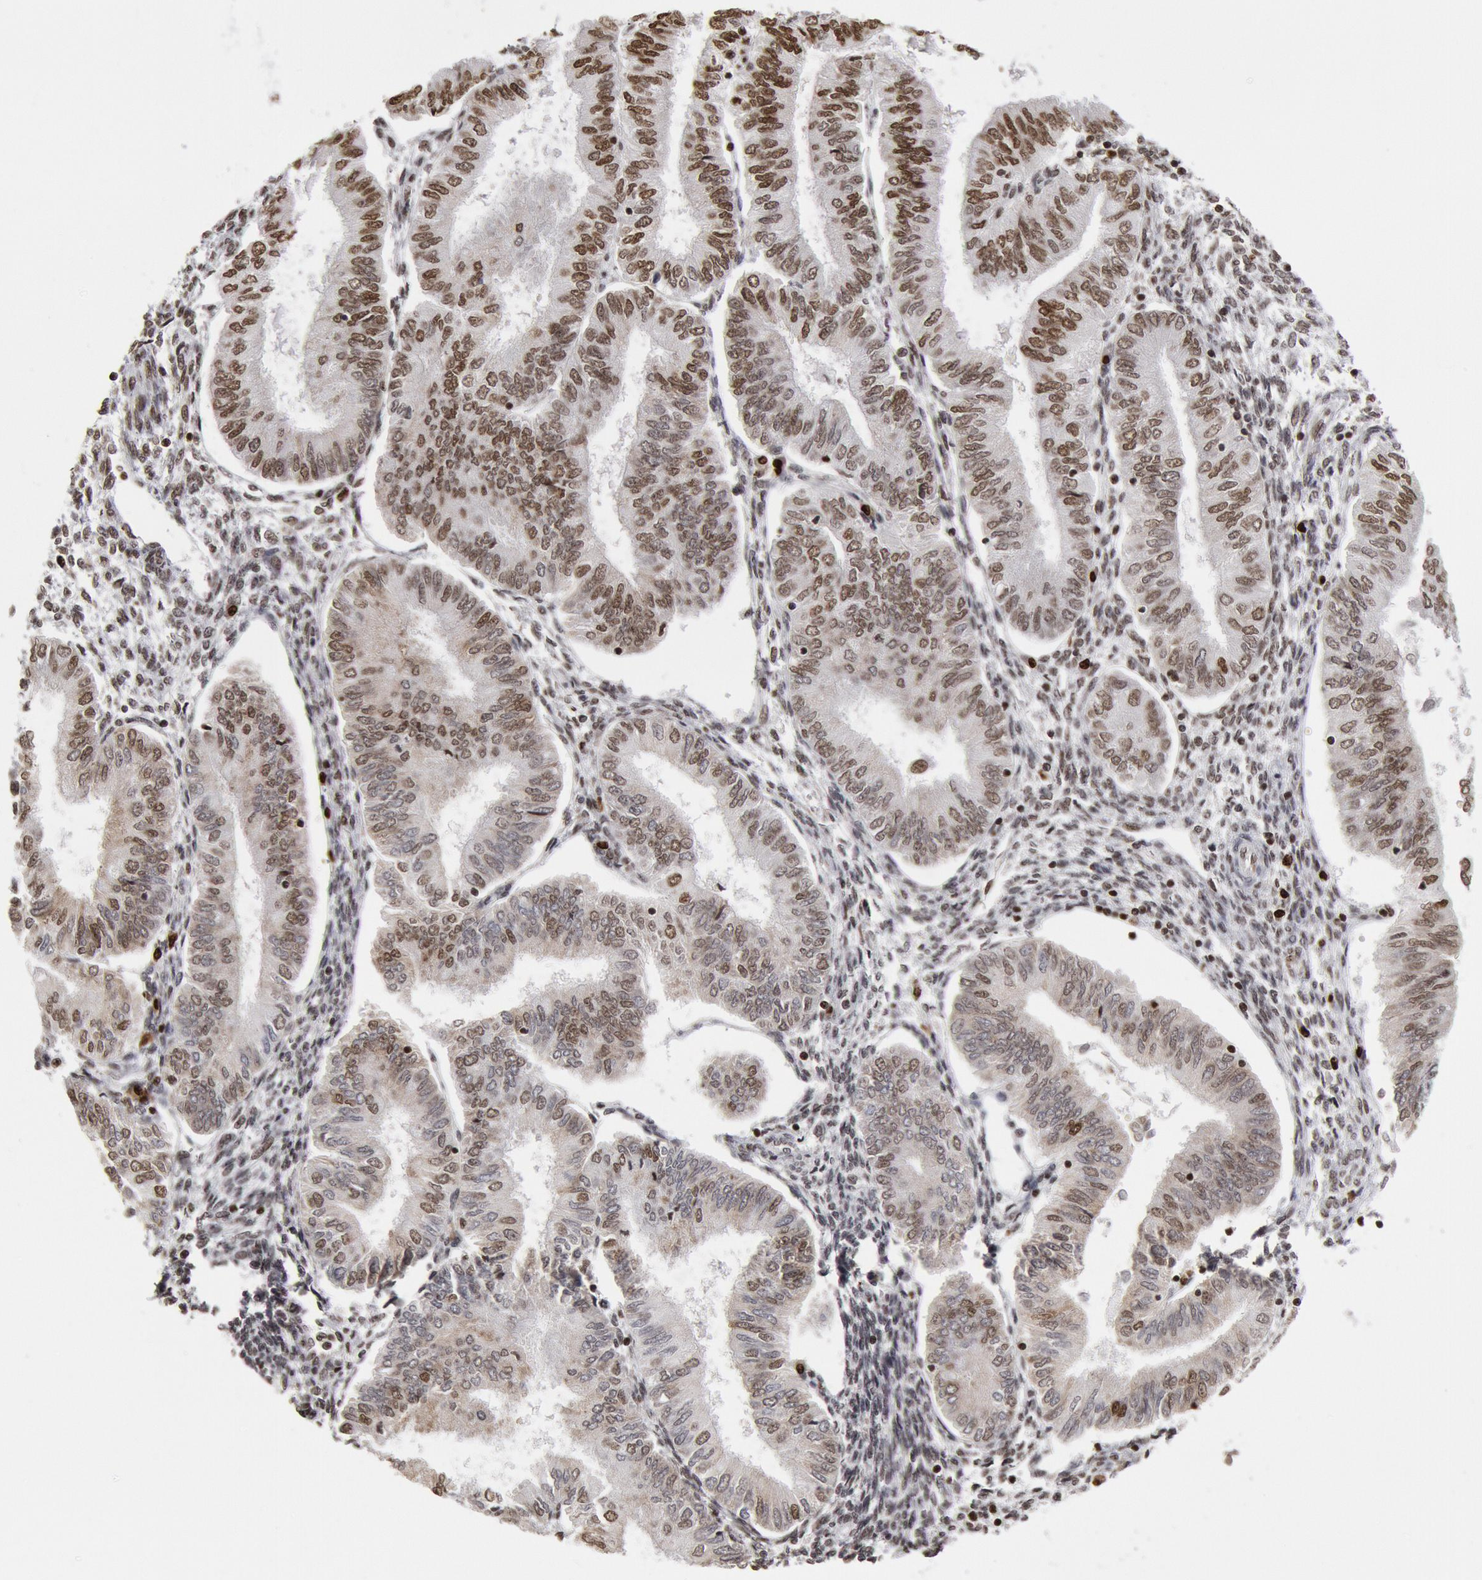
{"staining": {"intensity": "moderate", "quantity": "25%-75%", "location": "nuclear"}, "tissue": "endometrial cancer", "cell_type": "Tumor cells", "image_type": "cancer", "snomed": [{"axis": "morphology", "description": "Adenocarcinoma, NOS"}, {"axis": "topography", "description": "Endometrium"}], "caption": "The immunohistochemical stain shows moderate nuclear staining in tumor cells of endometrial cancer tissue.", "gene": "SUB1", "patient": {"sex": "female", "age": 51}}